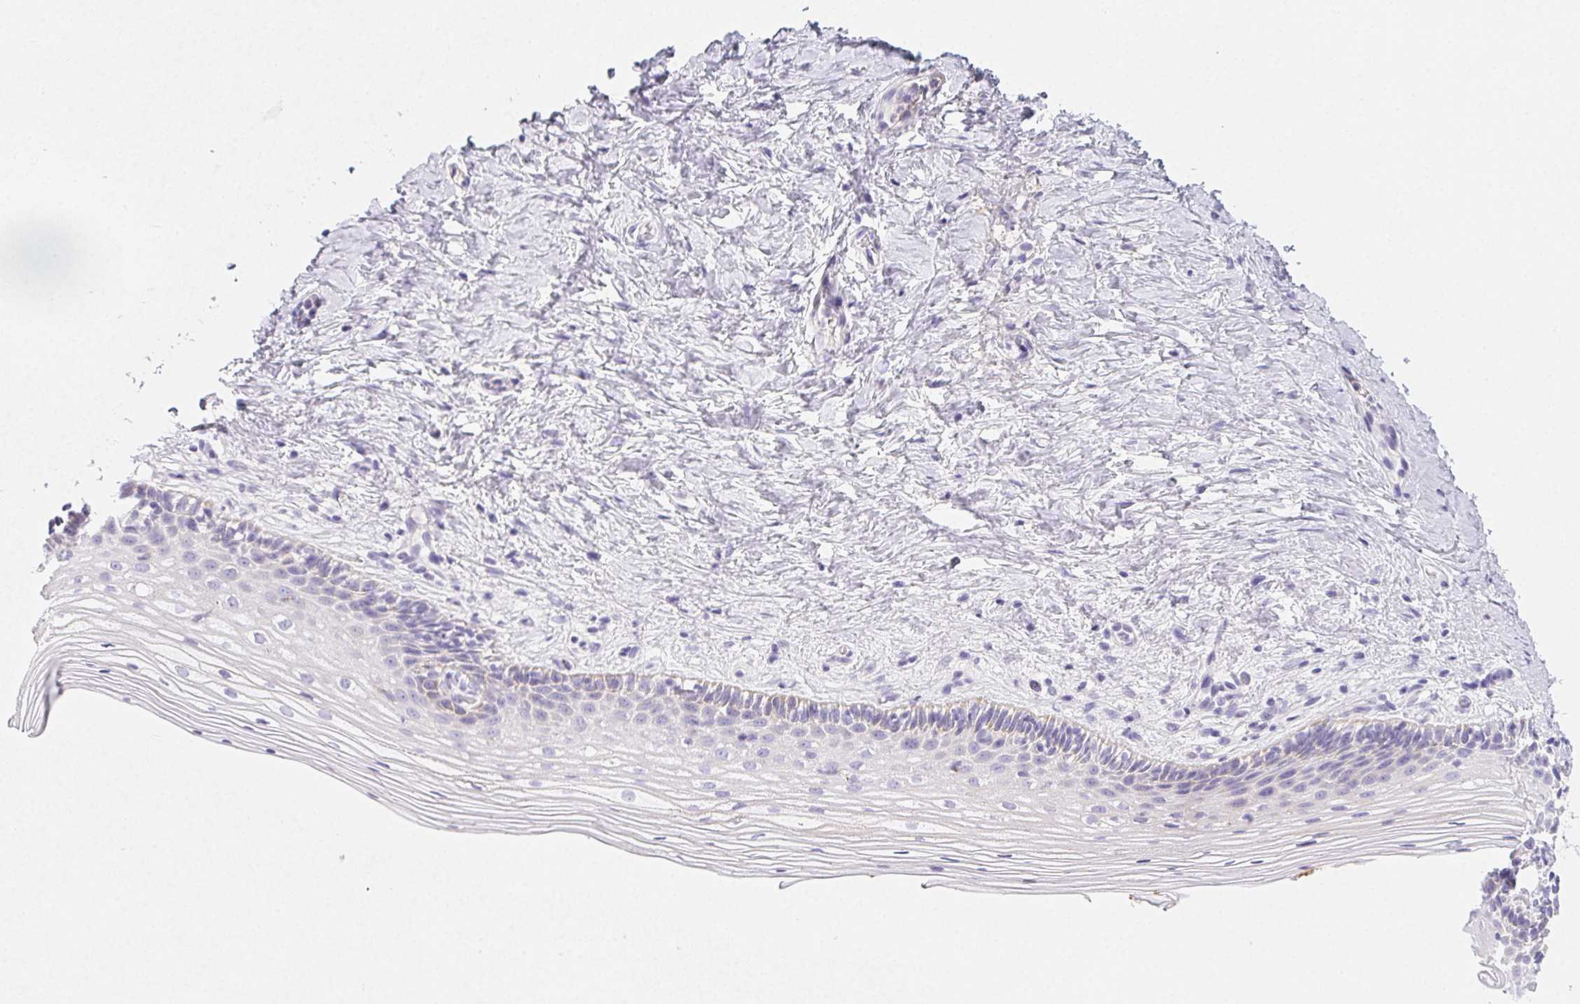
{"staining": {"intensity": "negative", "quantity": "none", "location": "none"}, "tissue": "vagina", "cell_type": "Squamous epithelial cells", "image_type": "normal", "snomed": [{"axis": "morphology", "description": "Normal tissue, NOS"}, {"axis": "topography", "description": "Vagina"}], "caption": "This is an immunohistochemistry photomicrograph of normal human vagina. There is no staining in squamous epithelial cells.", "gene": "ITIH2", "patient": {"sex": "female", "age": 45}}